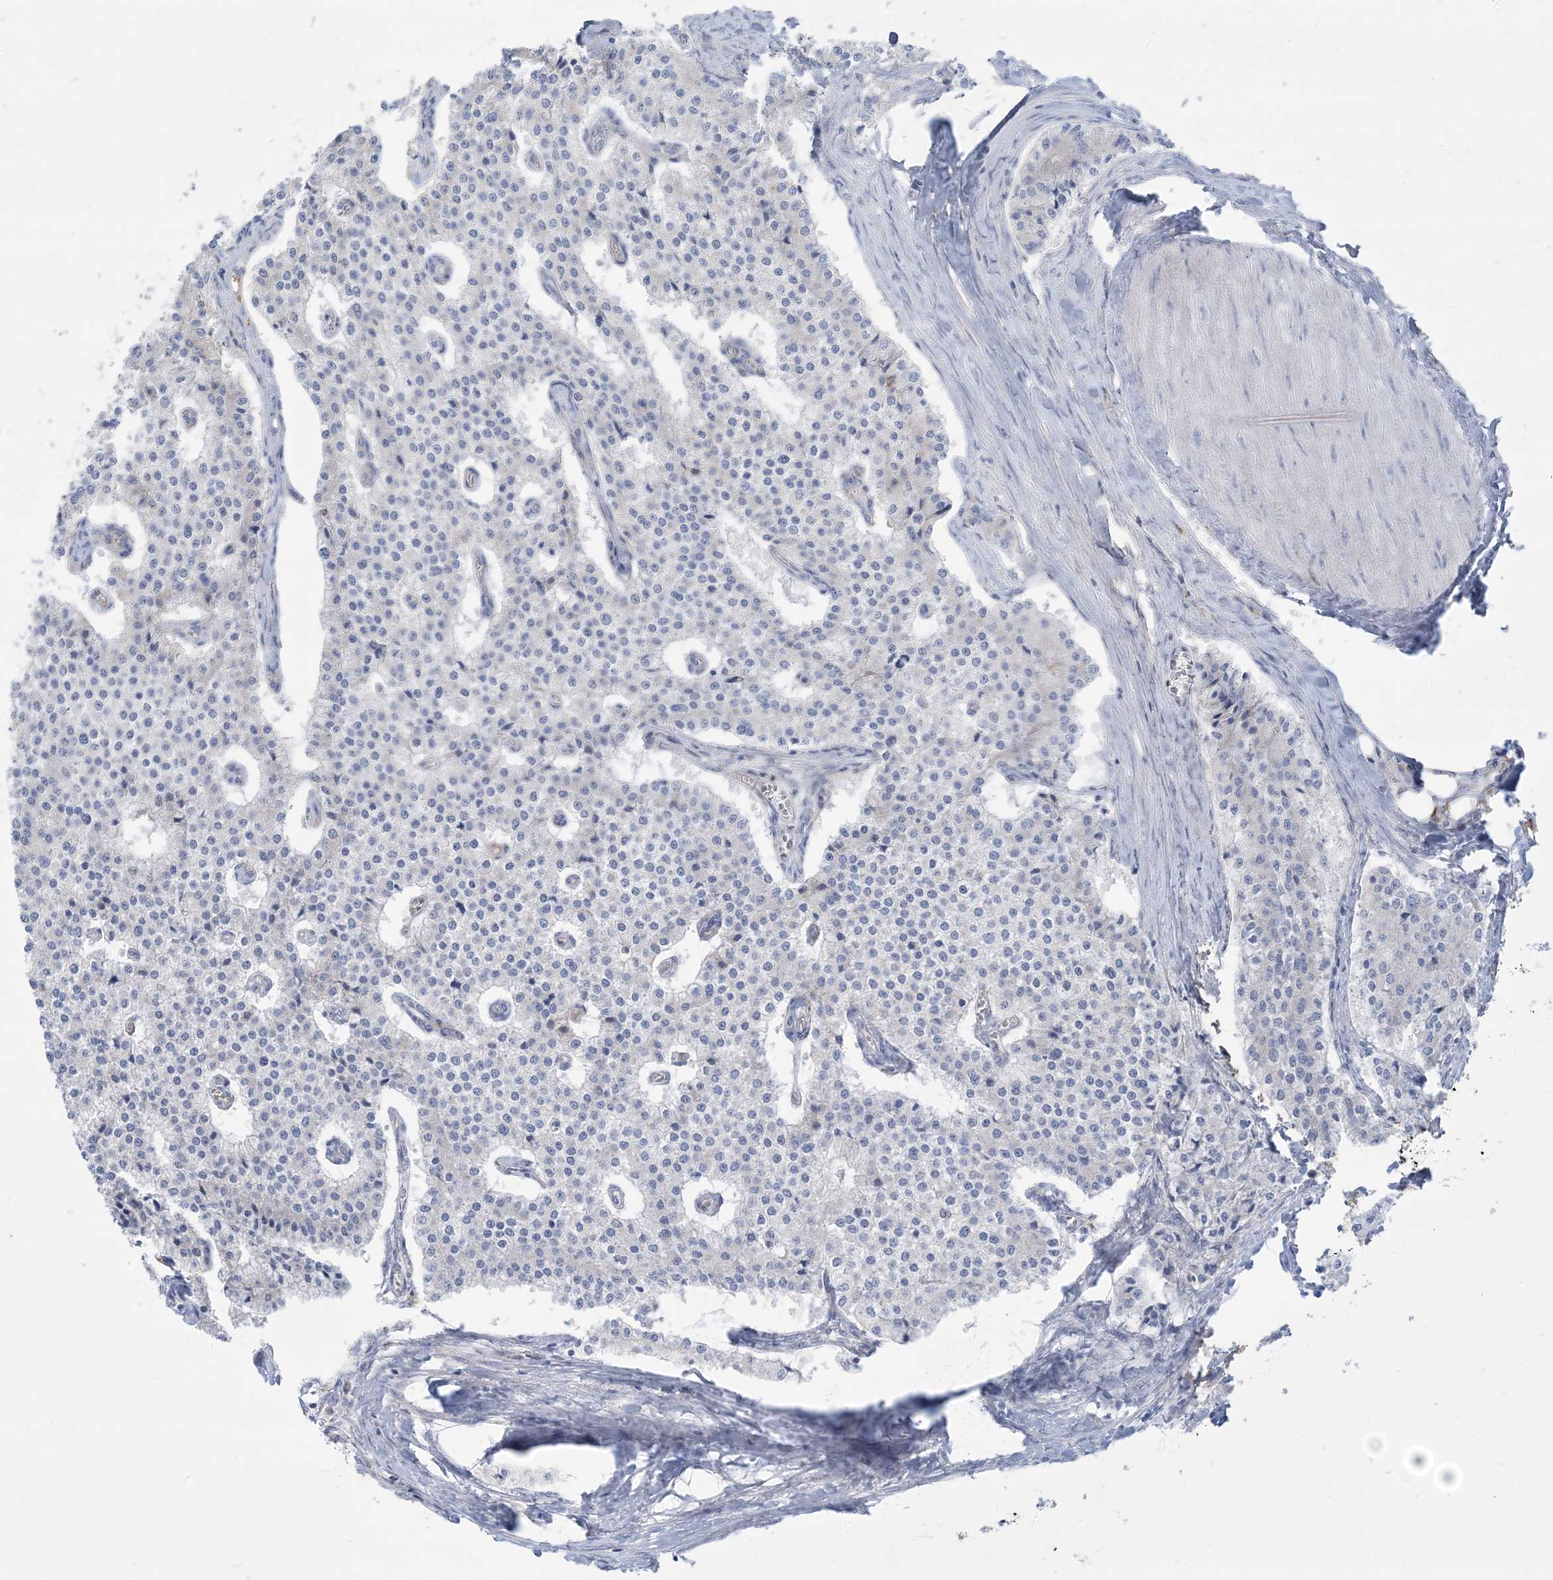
{"staining": {"intensity": "negative", "quantity": "none", "location": "none"}, "tissue": "carcinoid", "cell_type": "Tumor cells", "image_type": "cancer", "snomed": [{"axis": "morphology", "description": "Carcinoid, malignant, NOS"}, {"axis": "topography", "description": "Colon"}], "caption": "Tumor cells are negative for protein expression in human carcinoid.", "gene": "ATP11C", "patient": {"sex": "female", "age": 52}}